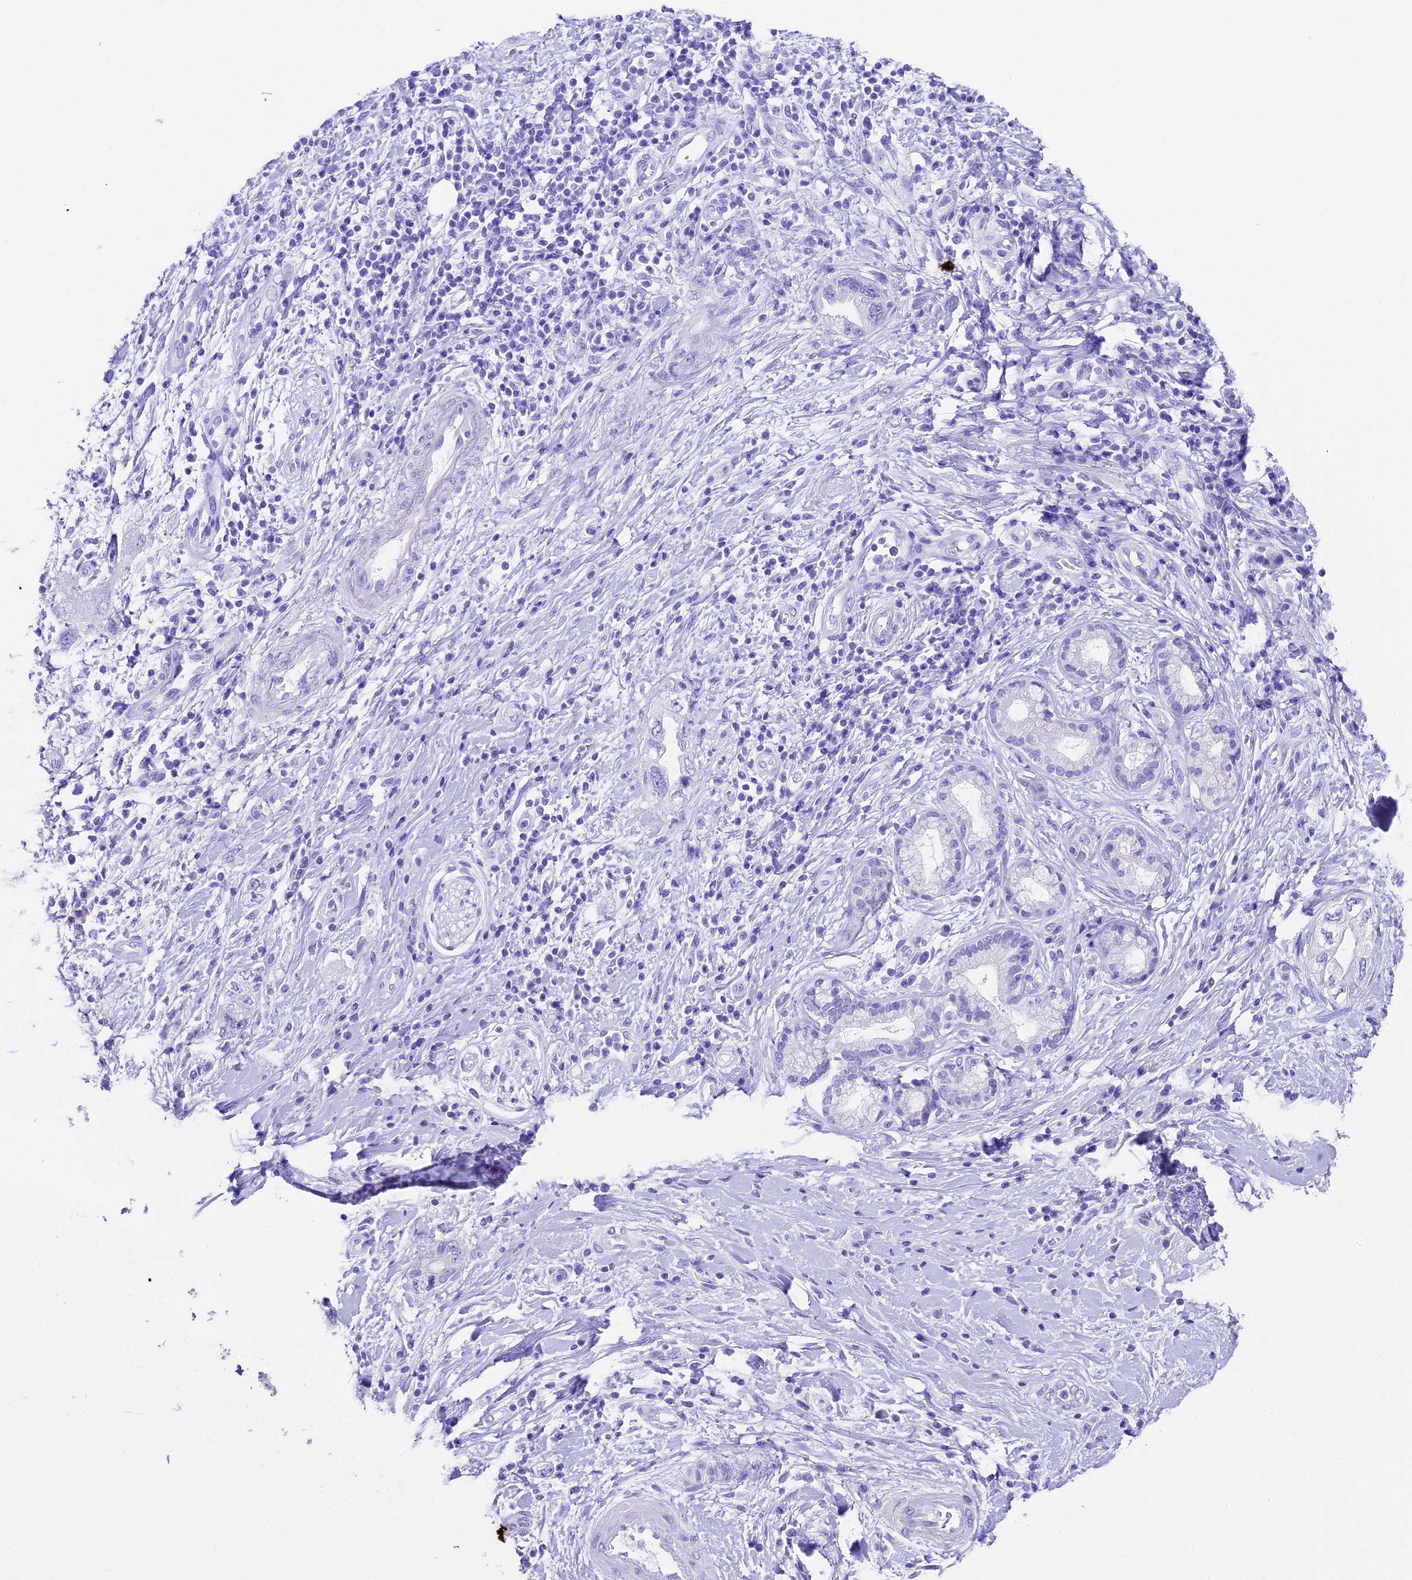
{"staining": {"intensity": "negative", "quantity": "none", "location": "none"}, "tissue": "pancreatic cancer", "cell_type": "Tumor cells", "image_type": "cancer", "snomed": [{"axis": "morphology", "description": "Adenocarcinoma, NOS"}, {"axis": "topography", "description": "Pancreas"}], "caption": "DAB immunohistochemical staining of human pancreatic cancer exhibits no significant expression in tumor cells.", "gene": "TBC1D1", "patient": {"sex": "female", "age": 73}}